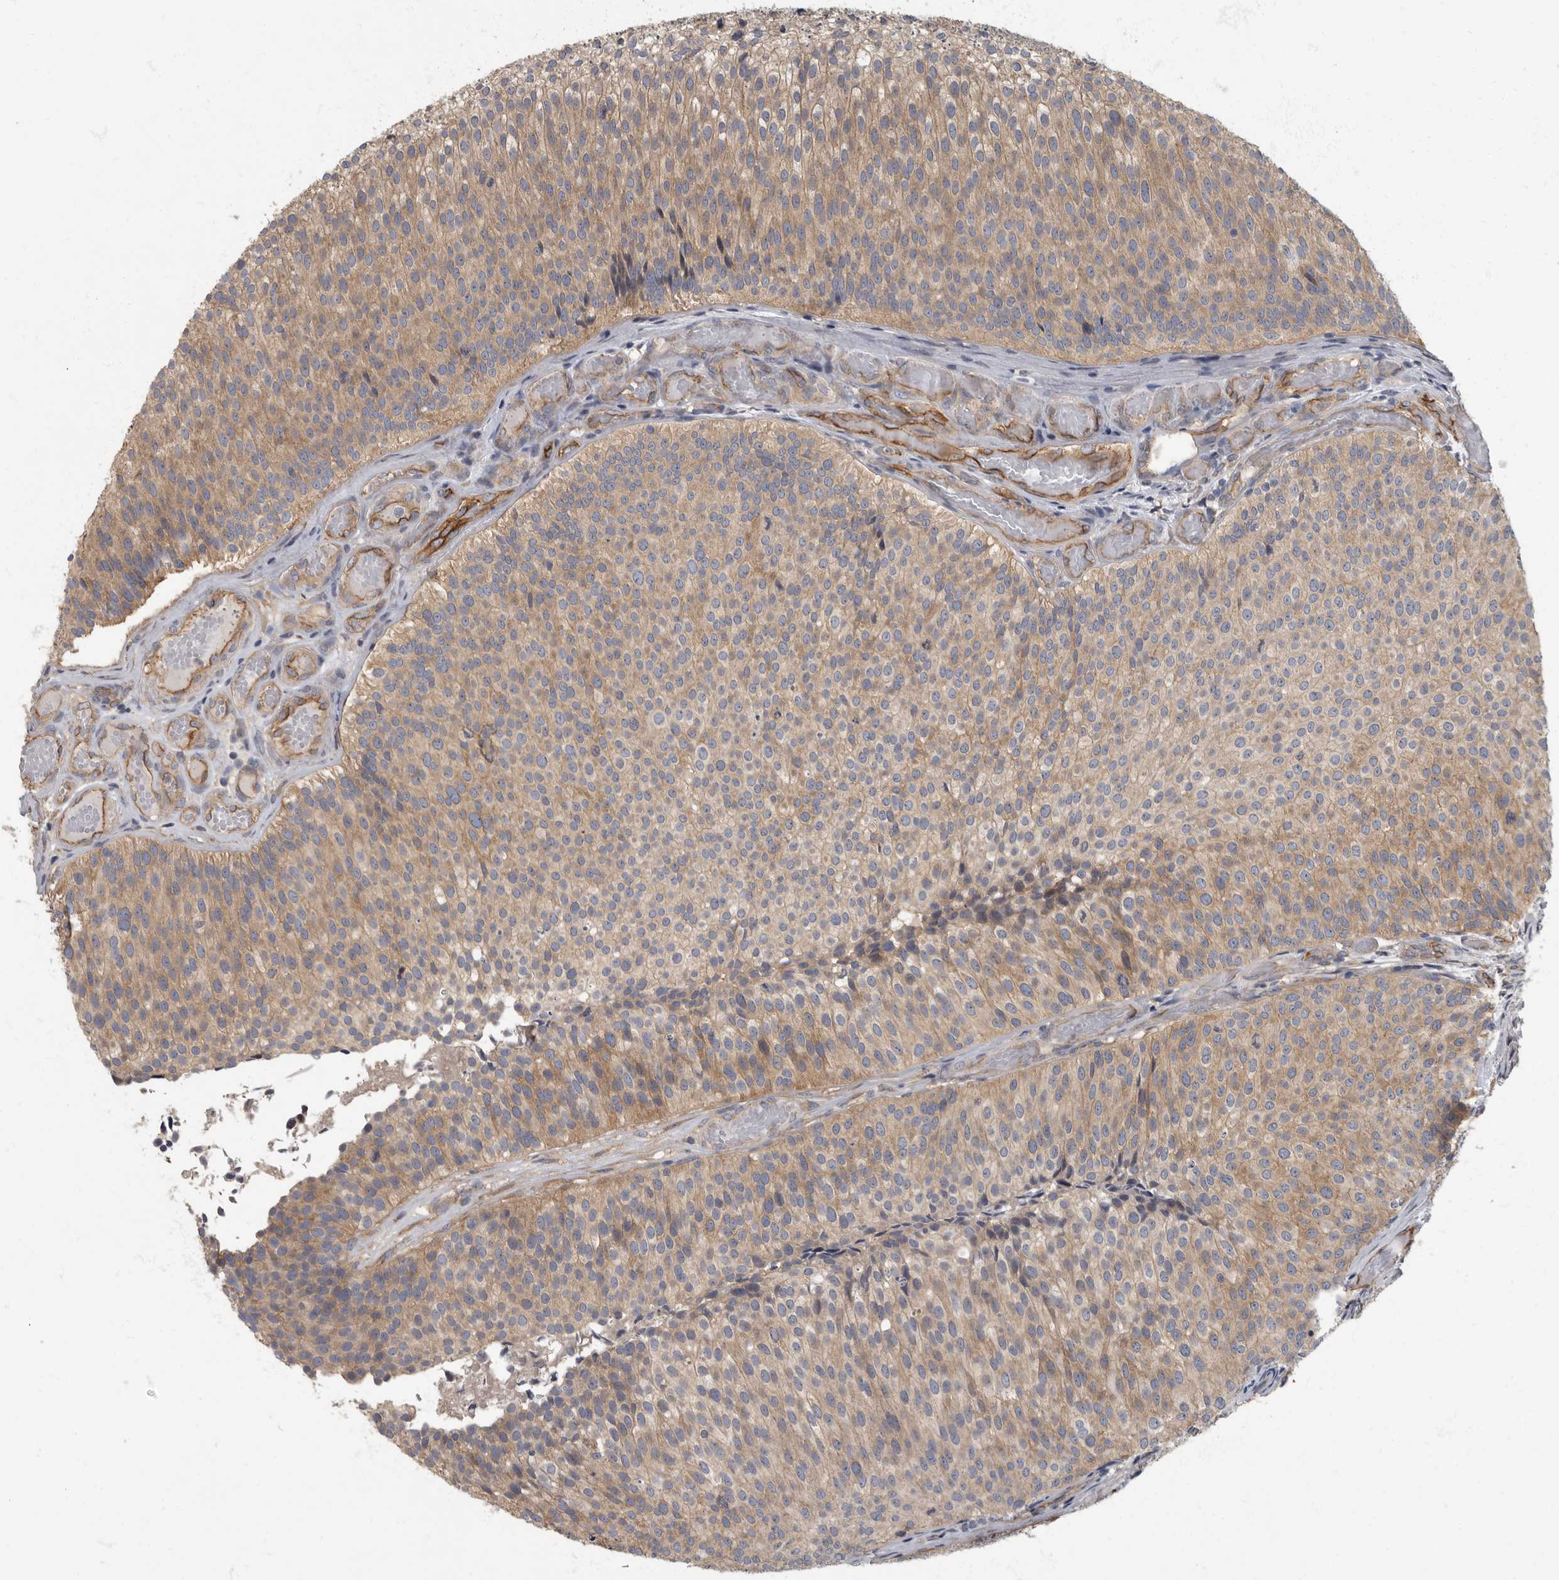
{"staining": {"intensity": "moderate", "quantity": ">75%", "location": "cytoplasmic/membranous"}, "tissue": "urothelial cancer", "cell_type": "Tumor cells", "image_type": "cancer", "snomed": [{"axis": "morphology", "description": "Urothelial carcinoma, Low grade"}, {"axis": "topography", "description": "Urinary bladder"}], "caption": "This micrograph displays immunohistochemistry (IHC) staining of low-grade urothelial carcinoma, with medium moderate cytoplasmic/membranous staining in approximately >75% of tumor cells.", "gene": "PDK1", "patient": {"sex": "male", "age": 86}}